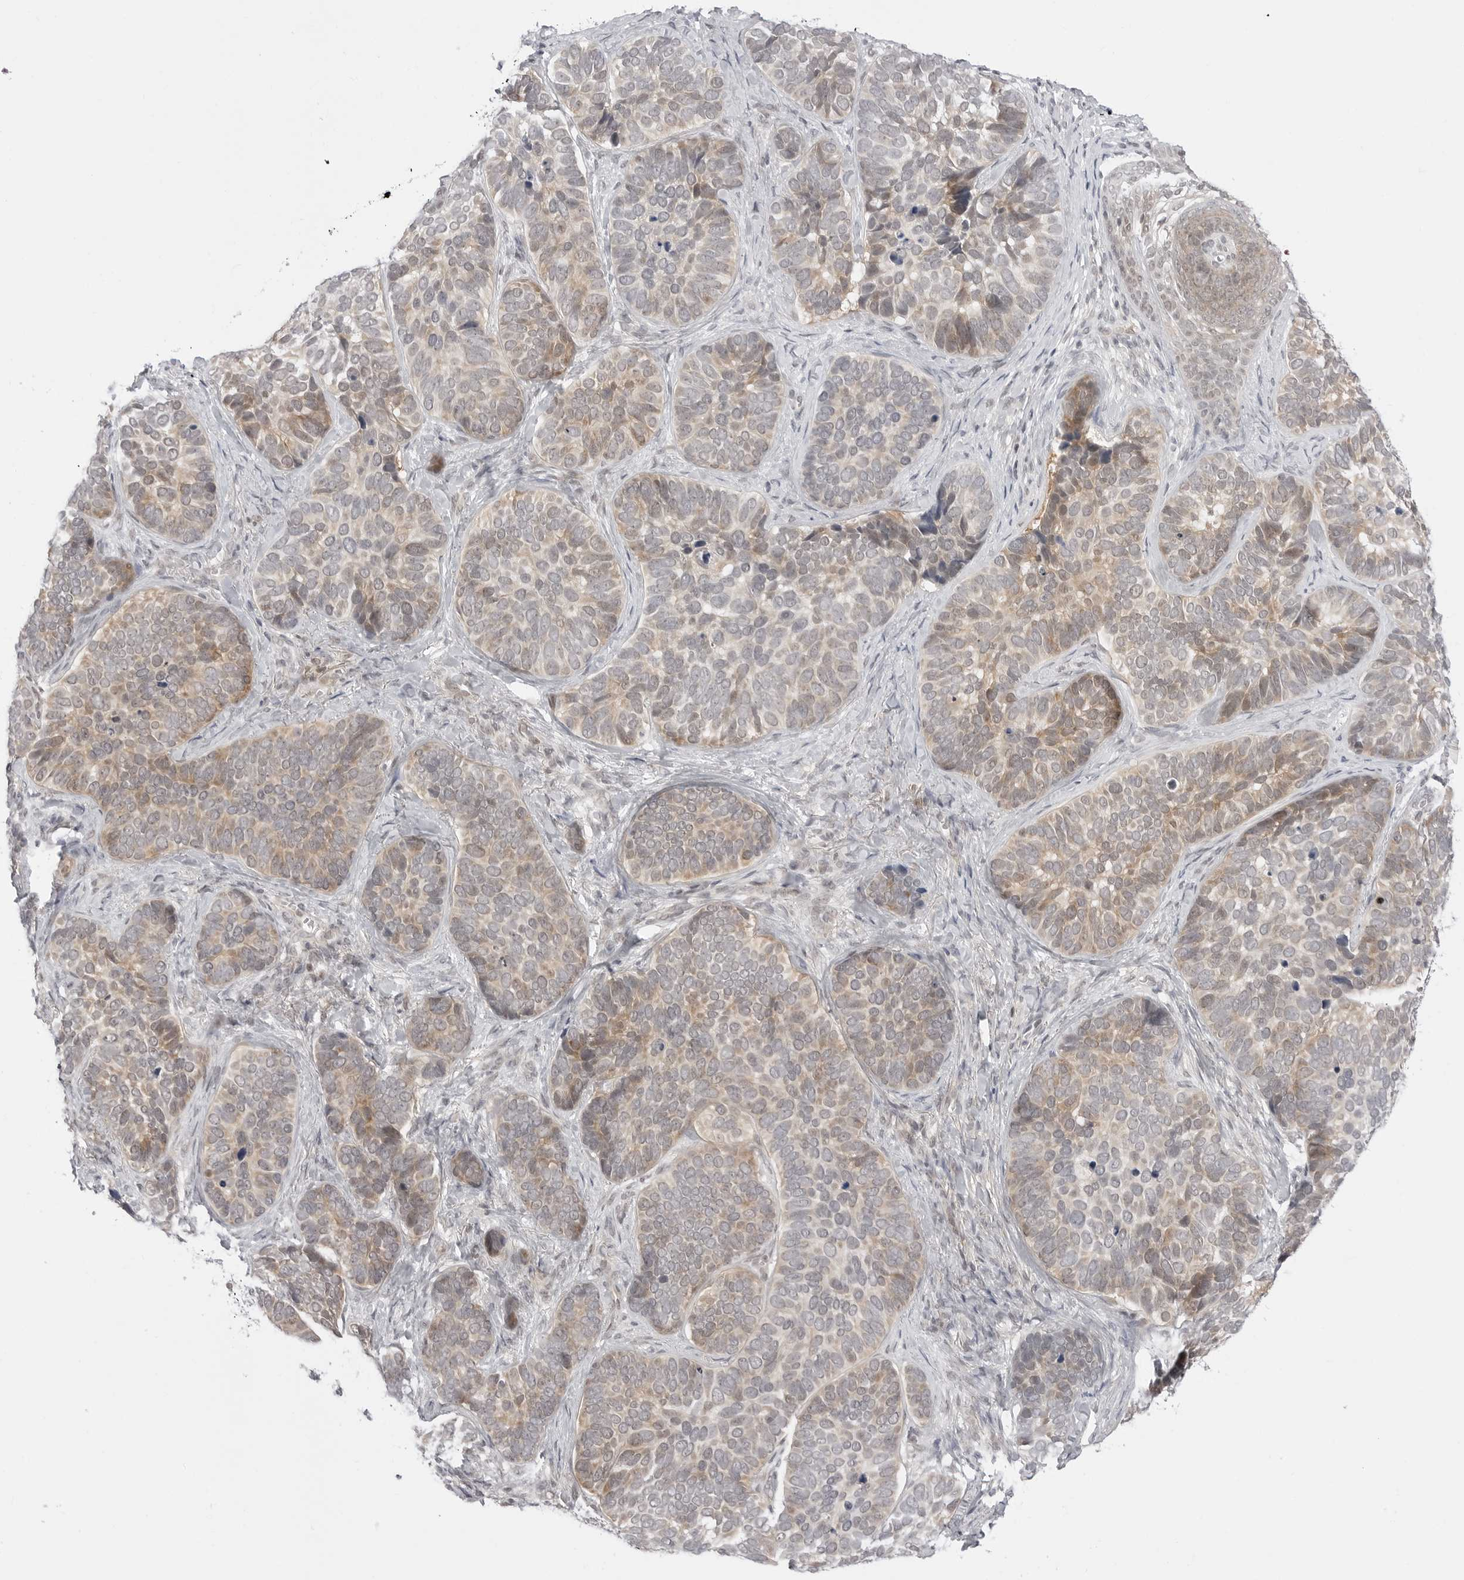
{"staining": {"intensity": "weak", "quantity": "25%-75%", "location": "cytoplasmic/membranous"}, "tissue": "skin cancer", "cell_type": "Tumor cells", "image_type": "cancer", "snomed": [{"axis": "morphology", "description": "Basal cell carcinoma"}, {"axis": "topography", "description": "Skin"}], "caption": "This histopathology image exhibits immunohistochemistry staining of human skin basal cell carcinoma, with low weak cytoplasmic/membranous staining in about 25%-75% of tumor cells.", "gene": "PPP2R5C", "patient": {"sex": "male", "age": 62}}